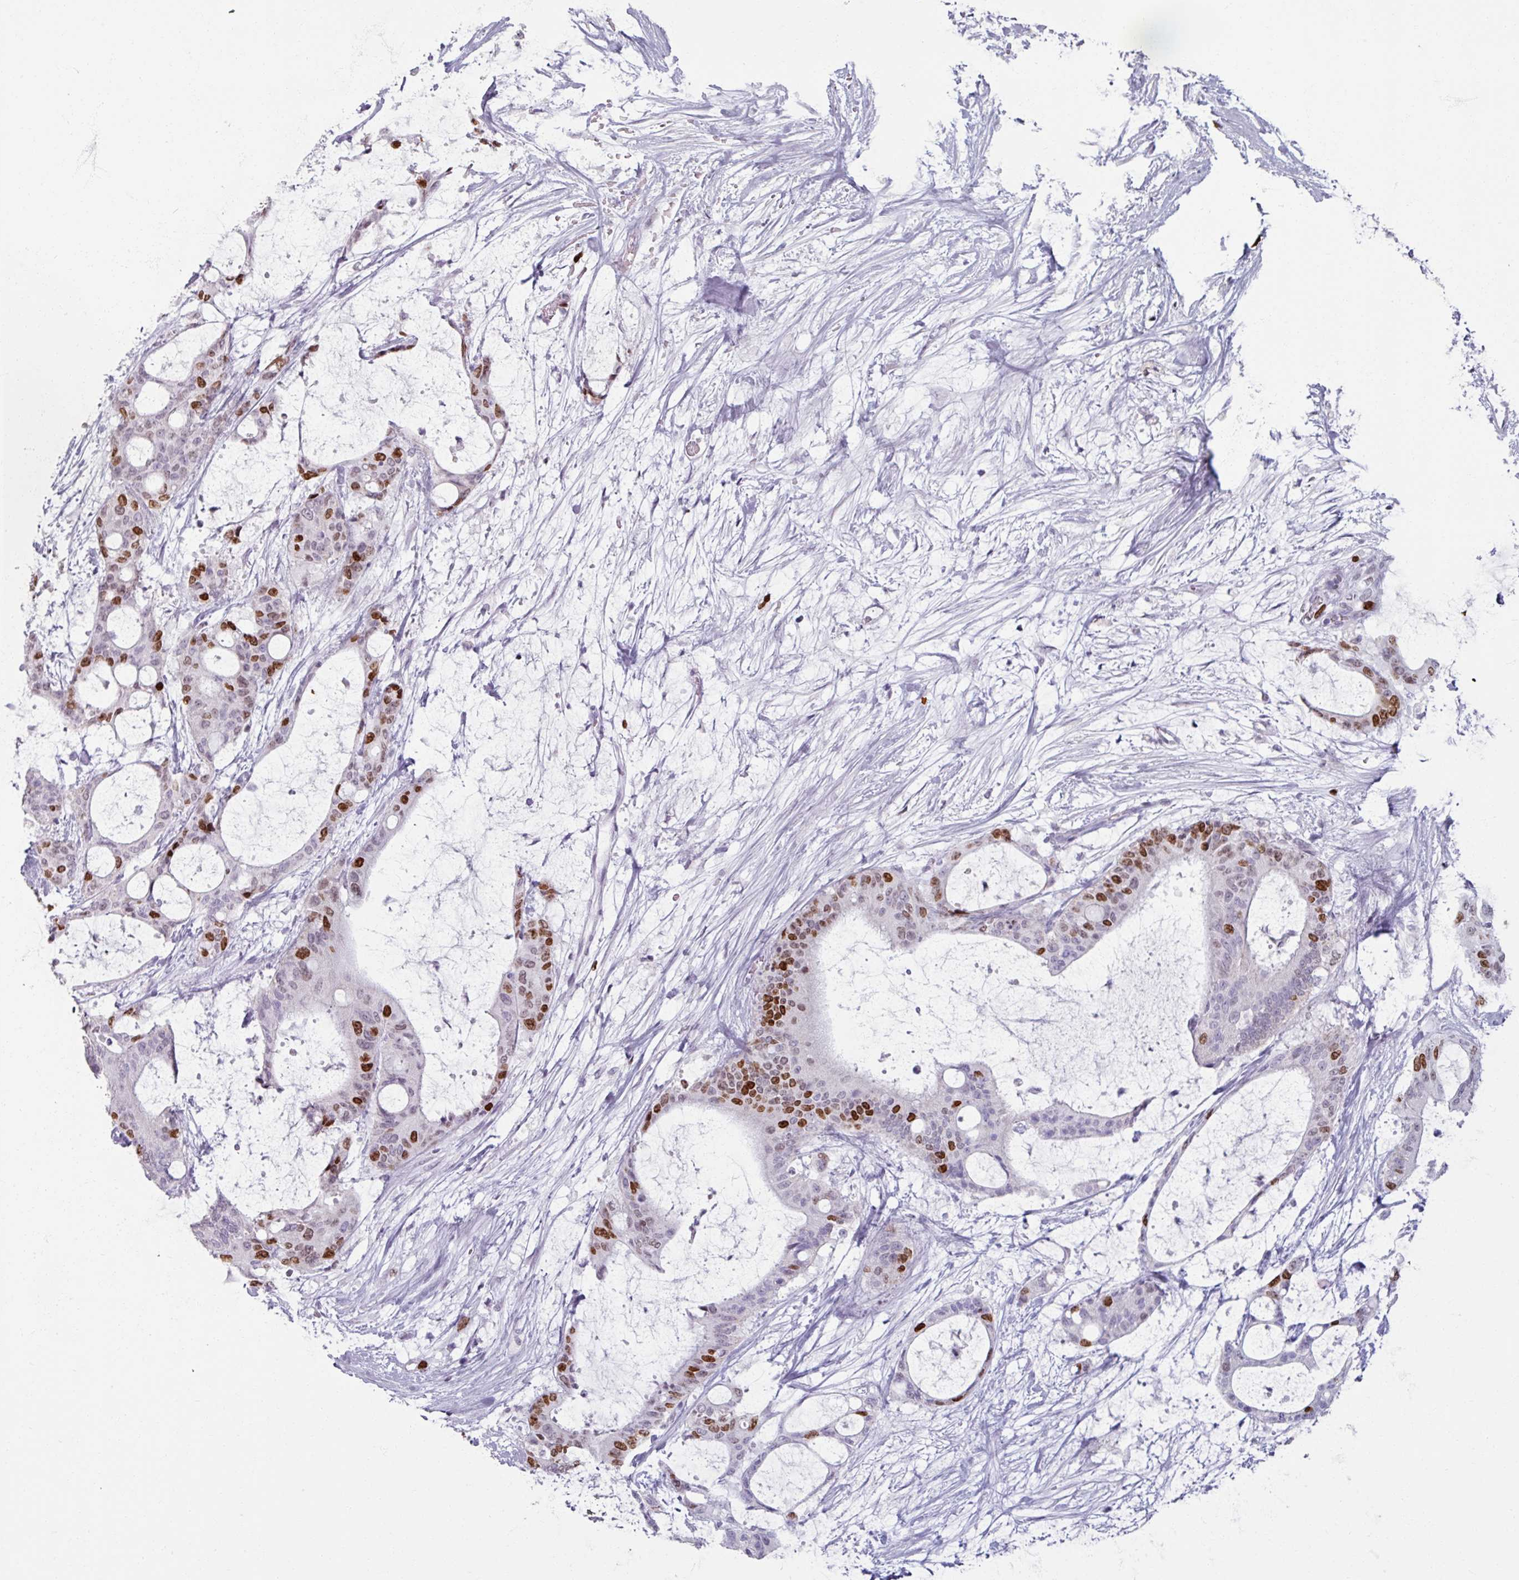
{"staining": {"intensity": "strong", "quantity": "25%-75%", "location": "nuclear"}, "tissue": "liver cancer", "cell_type": "Tumor cells", "image_type": "cancer", "snomed": [{"axis": "morphology", "description": "Normal tissue, NOS"}, {"axis": "morphology", "description": "Cholangiocarcinoma"}, {"axis": "topography", "description": "Liver"}, {"axis": "topography", "description": "Peripheral nerve tissue"}], "caption": "Protein analysis of liver cholangiocarcinoma tissue reveals strong nuclear expression in approximately 25%-75% of tumor cells.", "gene": "ATAD2", "patient": {"sex": "female", "age": 73}}